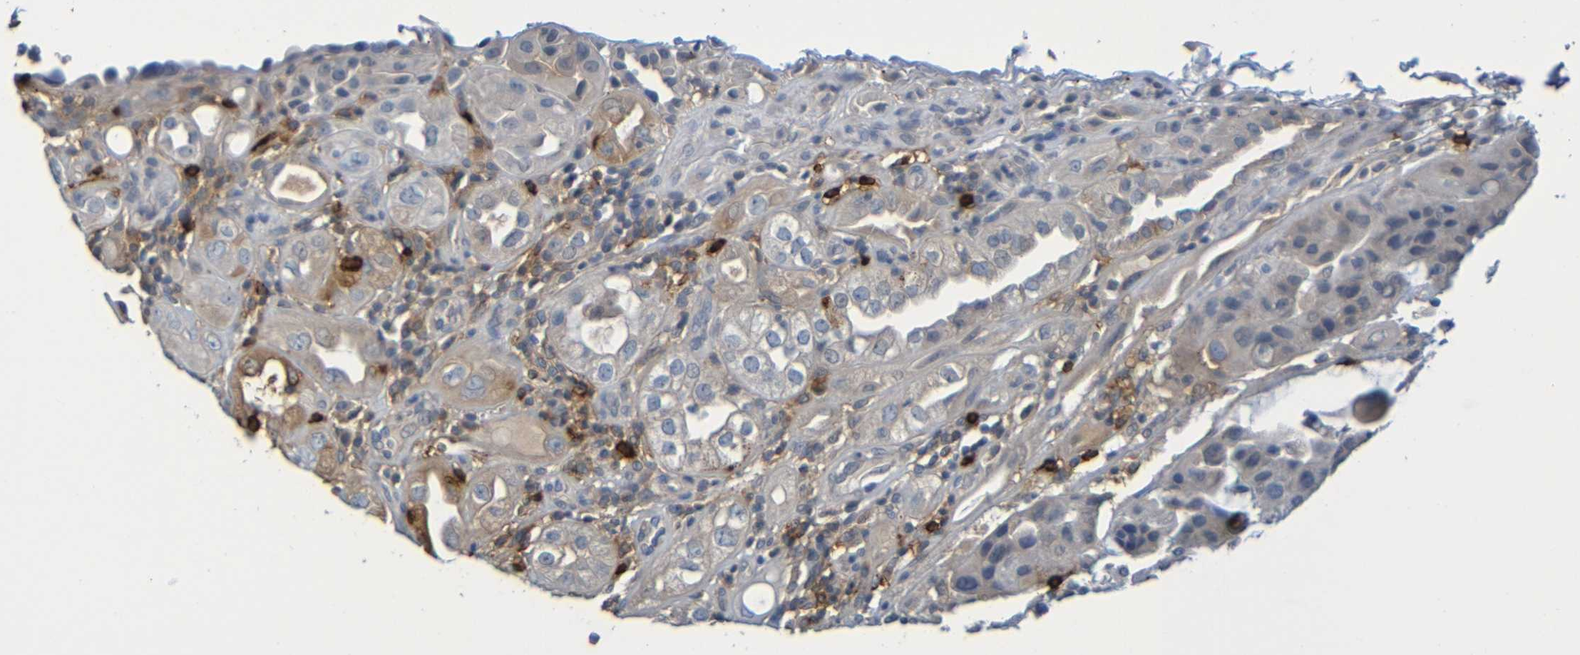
{"staining": {"intensity": "weak", "quantity": "<25%", "location": "cytoplasmic/membranous"}, "tissue": "urothelial cancer", "cell_type": "Tumor cells", "image_type": "cancer", "snomed": [{"axis": "morphology", "description": "Urothelial carcinoma, High grade"}, {"axis": "topography", "description": "Urinary bladder"}], "caption": "Protein analysis of high-grade urothelial carcinoma reveals no significant staining in tumor cells. (Brightfield microscopy of DAB immunohistochemistry at high magnification).", "gene": "C3AR1", "patient": {"sex": "female", "age": 64}}